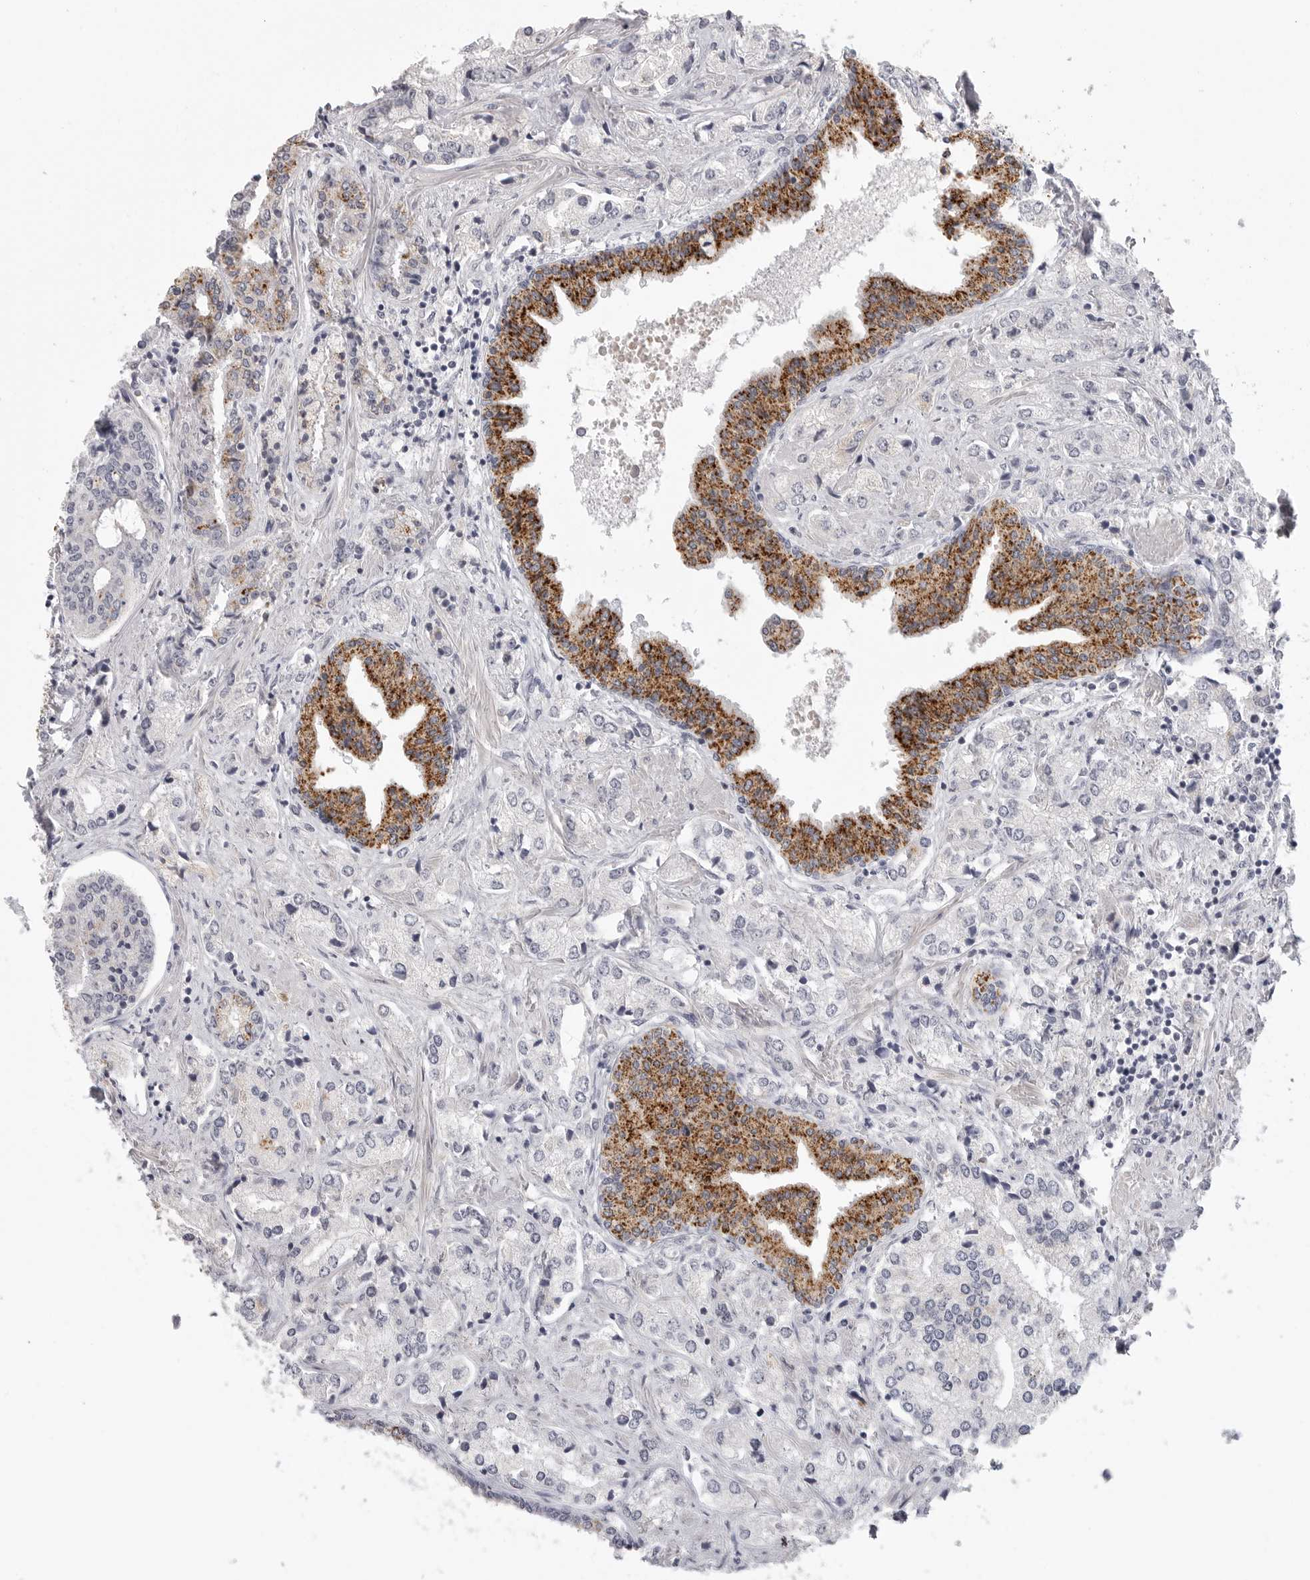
{"staining": {"intensity": "strong", "quantity": "<25%", "location": "cytoplasmic/membranous"}, "tissue": "prostate cancer", "cell_type": "Tumor cells", "image_type": "cancer", "snomed": [{"axis": "morphology", "description": "Adenocarcinoma, High grade"}, {"axis": "topography", "description": "Prostate"}], "caption": "A photomicrograph showing strong cytoplasmic/membranous positivity in about <25% of tumor cells in adenocarcinoma (high-grade) (prostate), as visualized by brown immunohistochemical staining.", "gene": "HMGCS2", "patient": {"sex": "male", "age": 66}}